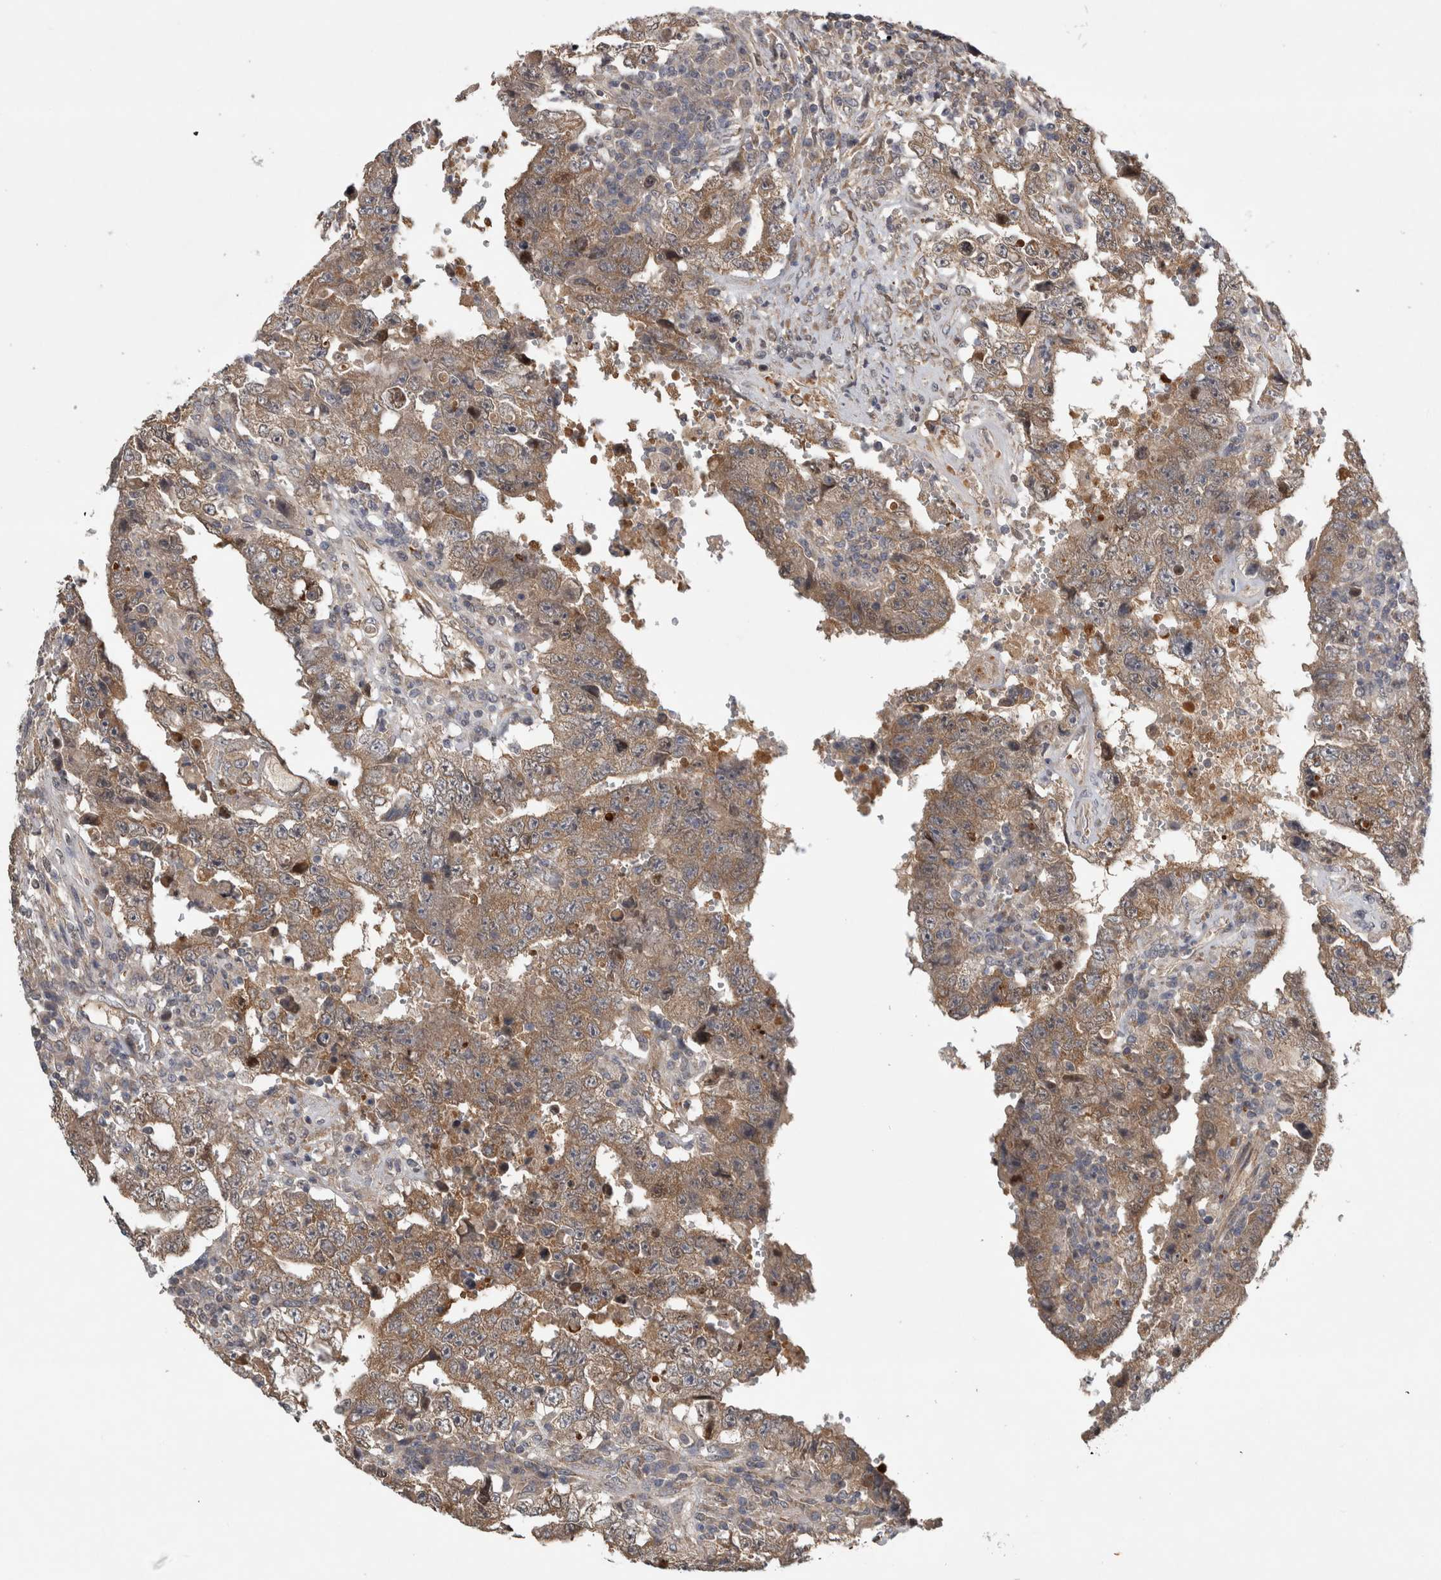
{"staining": {"intensity": "moderate", "quantity": ">75%", "location": "cytoplasmic/membranous"}, "tissue": "testis cancer", "cell_type": "Tumor cells", "image_type": "cancer", "snomed": [{"axis": "morphology", "description": "Carcinoma, Embryonal, NOS"}, {"axis": "topography", "description": "Testis"}], "caption": "Protein staining exhibits moderate cytoplasmic/membranous staining in about >75% of tumor cells in embryonal carcinoma (testis).", "gene": "TRMT61B", "patient": {"sex": "male", "age": 26}}